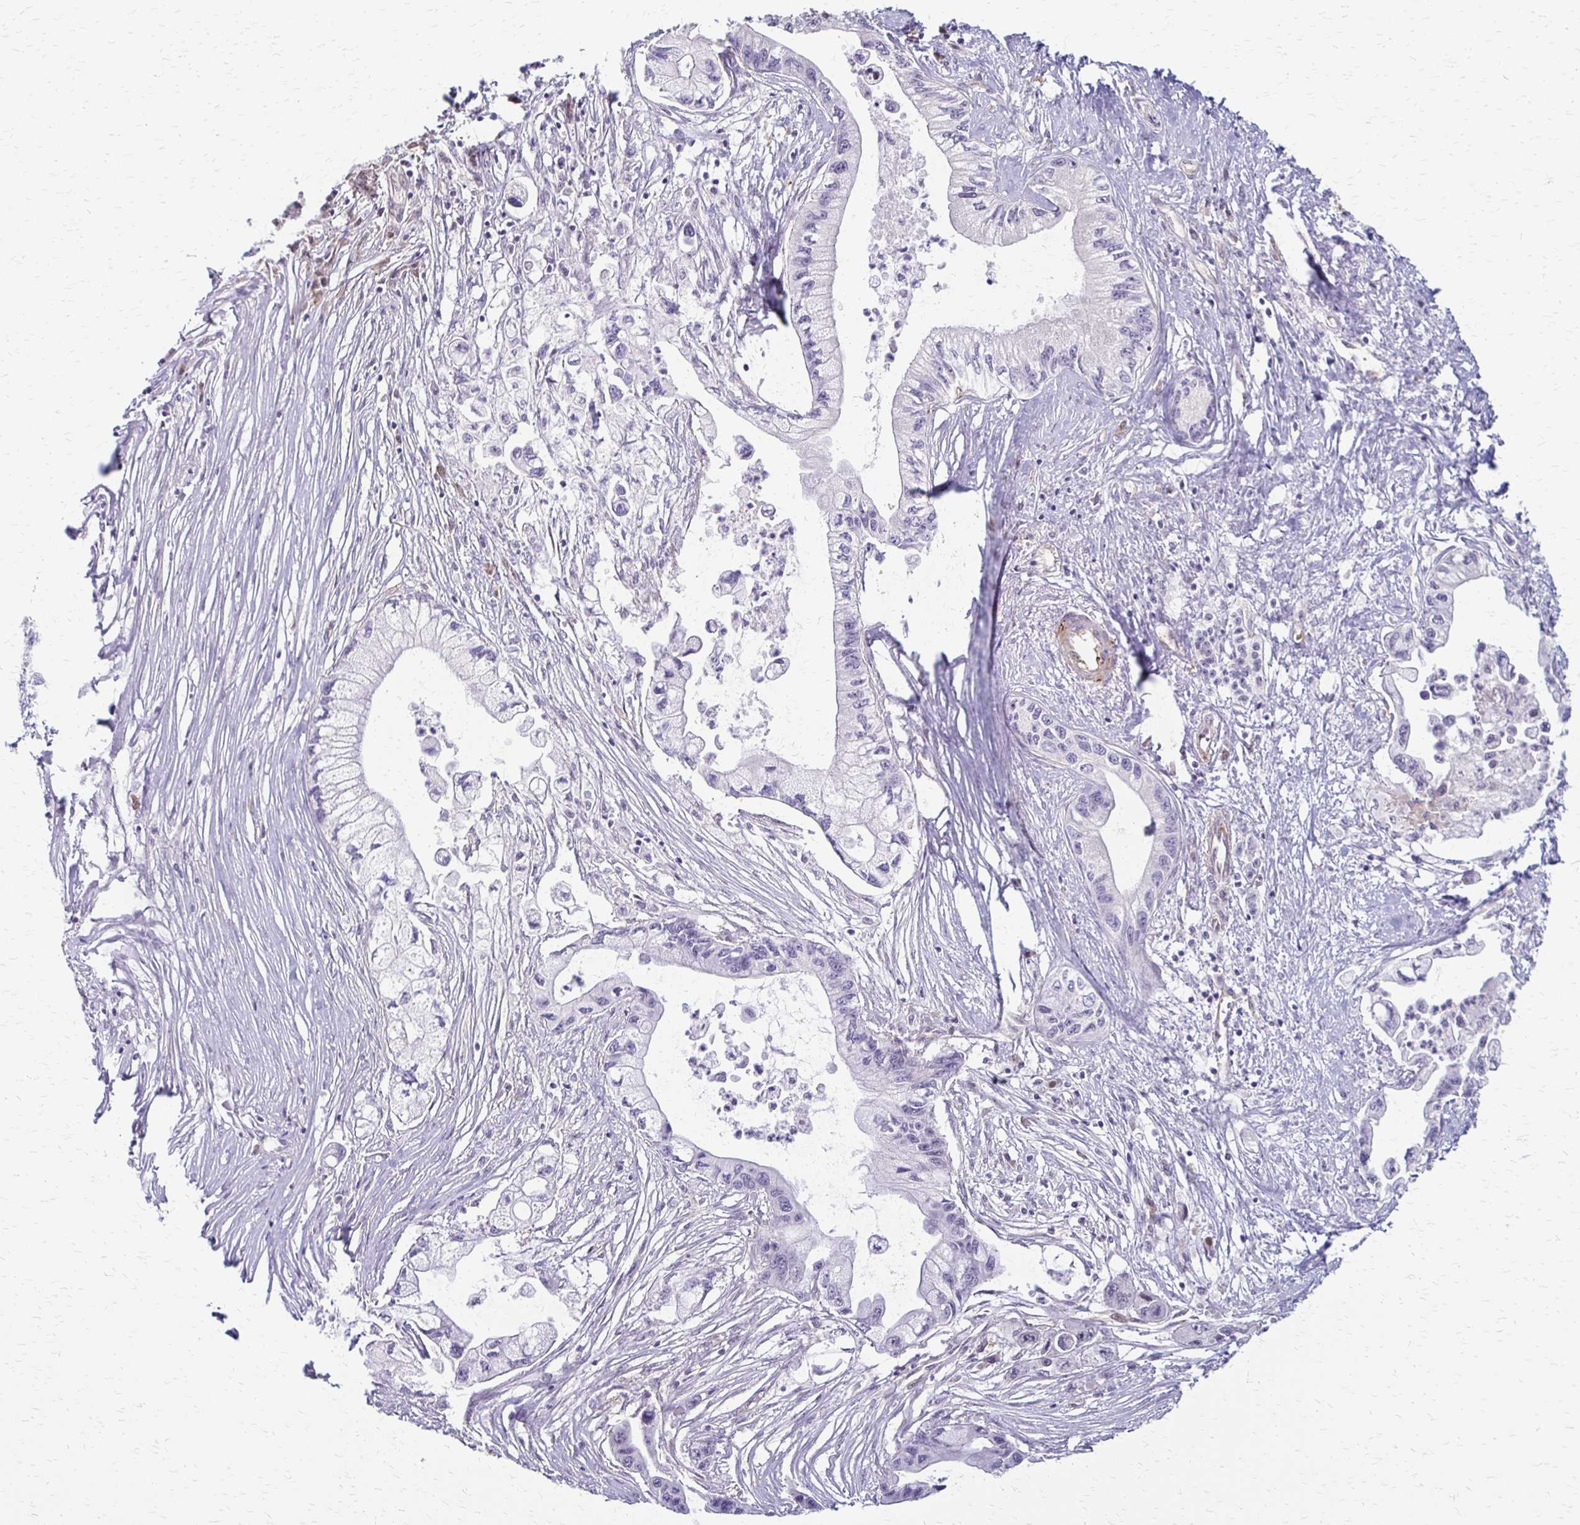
{"staining": {"intensity": "negative", "quantity": "none", "location": "none"}, "tissue": "pancreatic cancer", "cell_type": "Tumor cells", "image_type": "cancer", "snomed": [{"axis": "morphology", "description": "Adenocarcinoma, NOS"}, {"axis": "topography", "description": "Pancreas"}], "caption": "Adenocarcinoma (pancreatic) was stained to show a protein in brown. There is no significant staining in tumor cells.", "gene": "CFL2", "patient": {"sex": "male", "age": 61}}